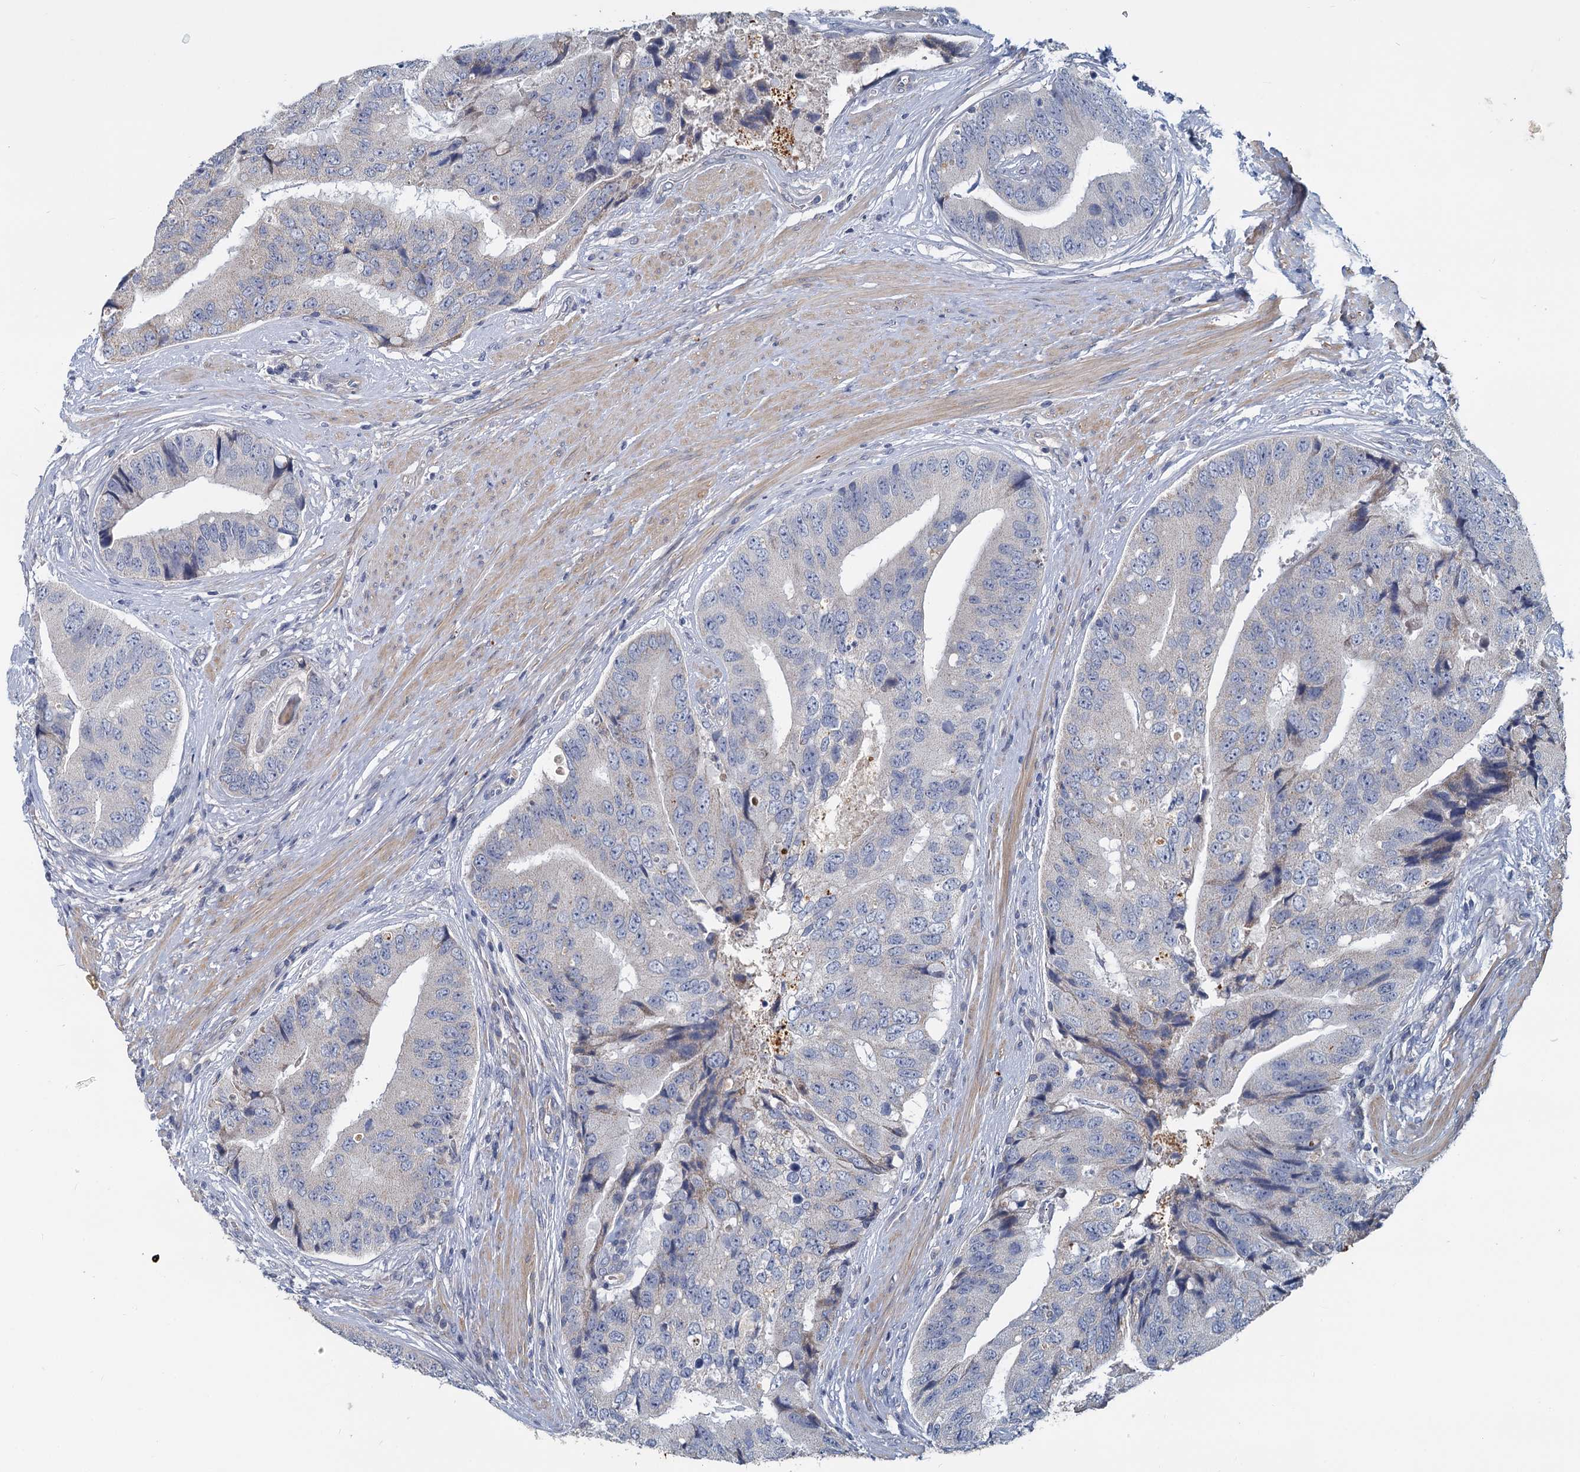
{"staining": {"intensity": "negative", "quantity": "none", "location": "none"}, "tissue": "prostate cancer", "cell_type": "Tumor cells", "image_type": "cancer", "snomed": [{"axis": "morphology", "description": "Adenocarcinoma, High grade"}, {"axis": "topography", "description": "Prostate"}], "caption": "IHC histopathology image of prostate cancer stained for a protein (brown), which shows no staining in tumor cells.", "gene": "SLC2A7", "patient": {"sex": "male", "age": 70}}